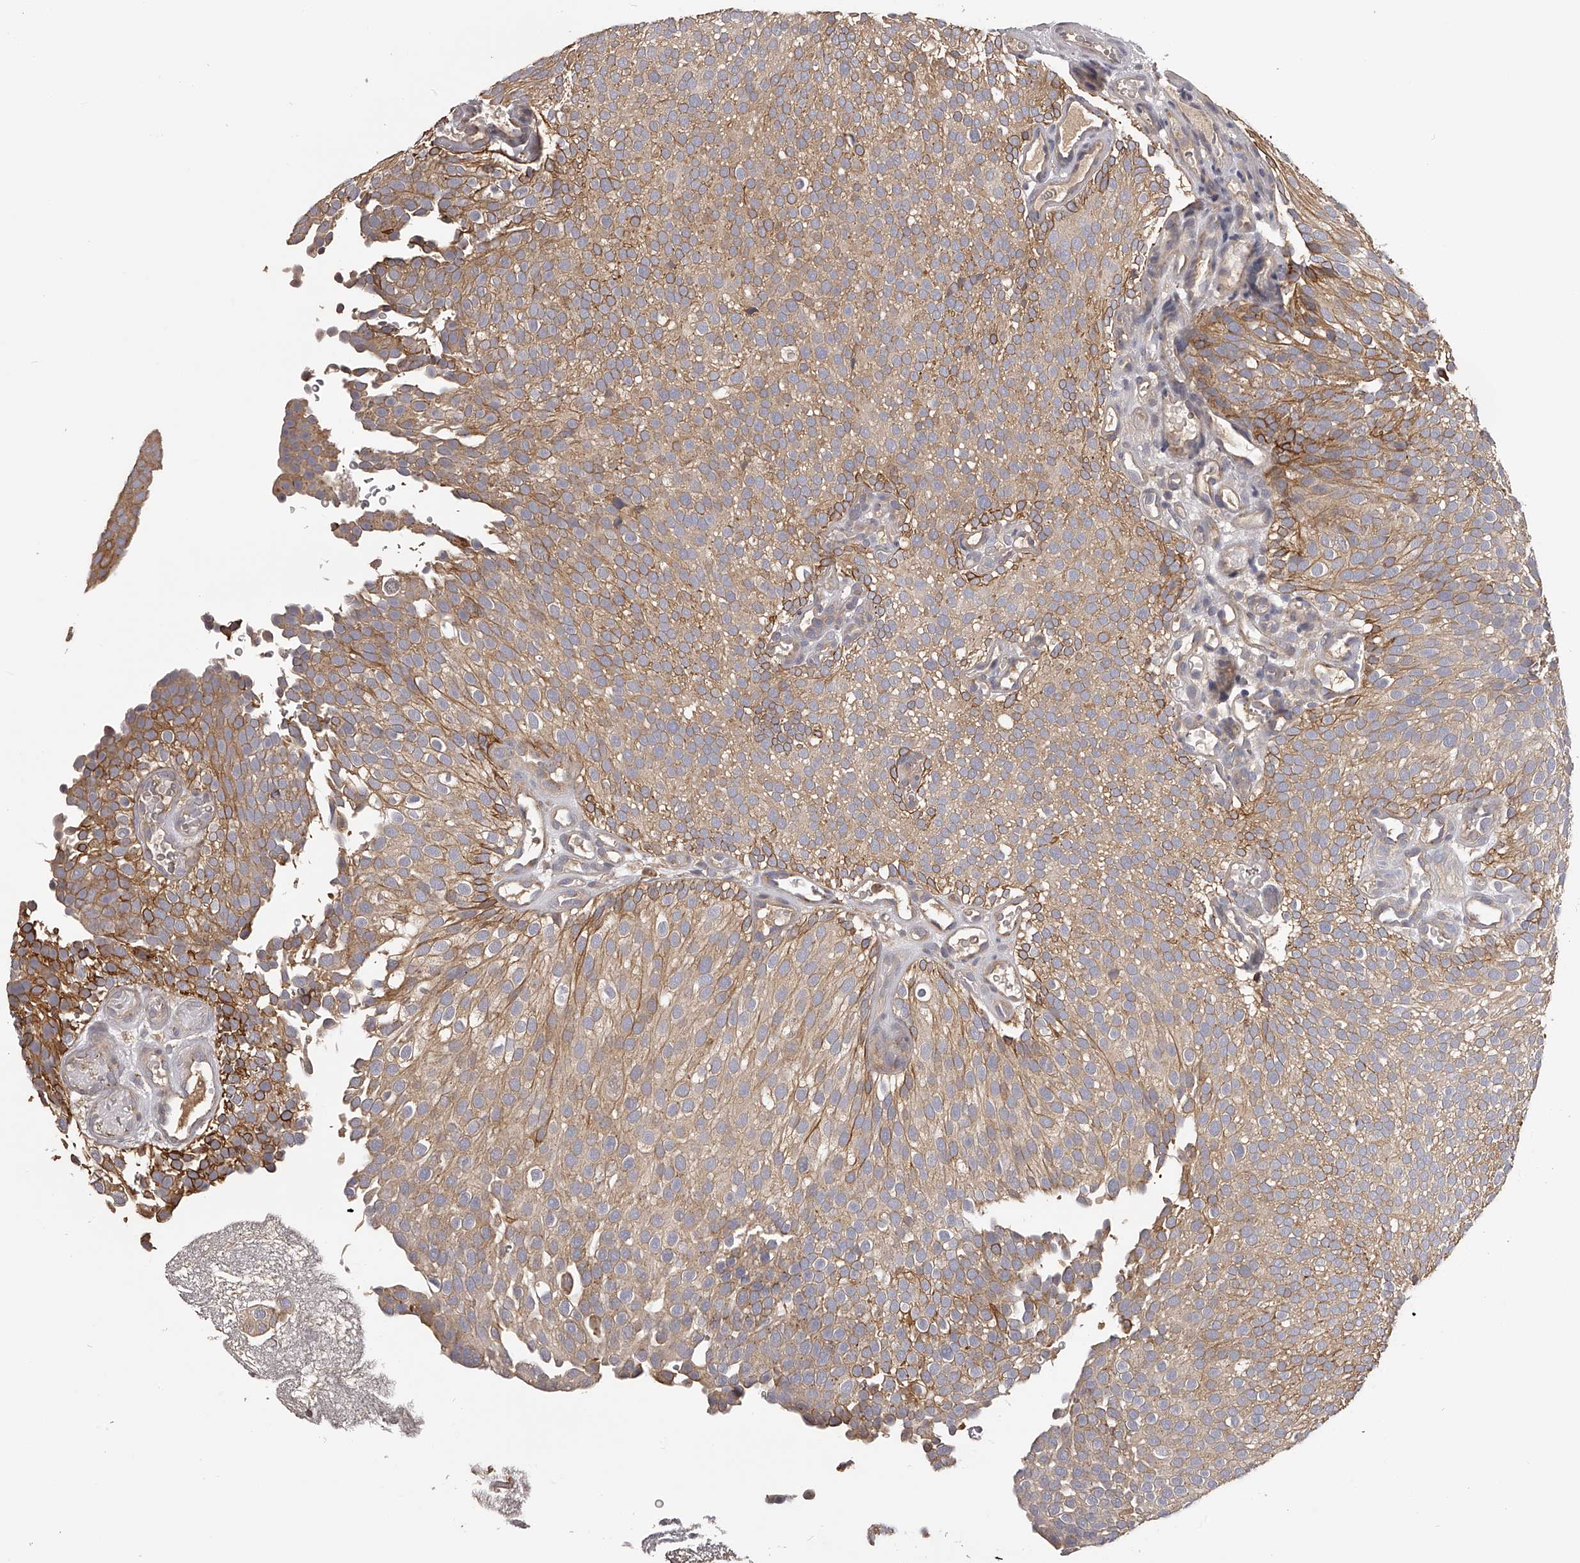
{"staining": {"intensity": "moderate", "quantity": ">75%", "location": "cytoplasmic/membranous"}, "tissue": "urothelial cancer", "cell_type": "Tumor cells", "image_type": "cancer", "snomed": [{"axis": "morphology", "description": "Urothelial carcinoma, Low grade"}, {"axis": "topography", "description": "Urinary bladder"}], "caption": "A brown stain shows moderate cytoplasmic/membranous expression of a protein in human urothelial cancer tumor cells.", "gene": "TNN", "patient": {"sex": "male", "age": 78}}